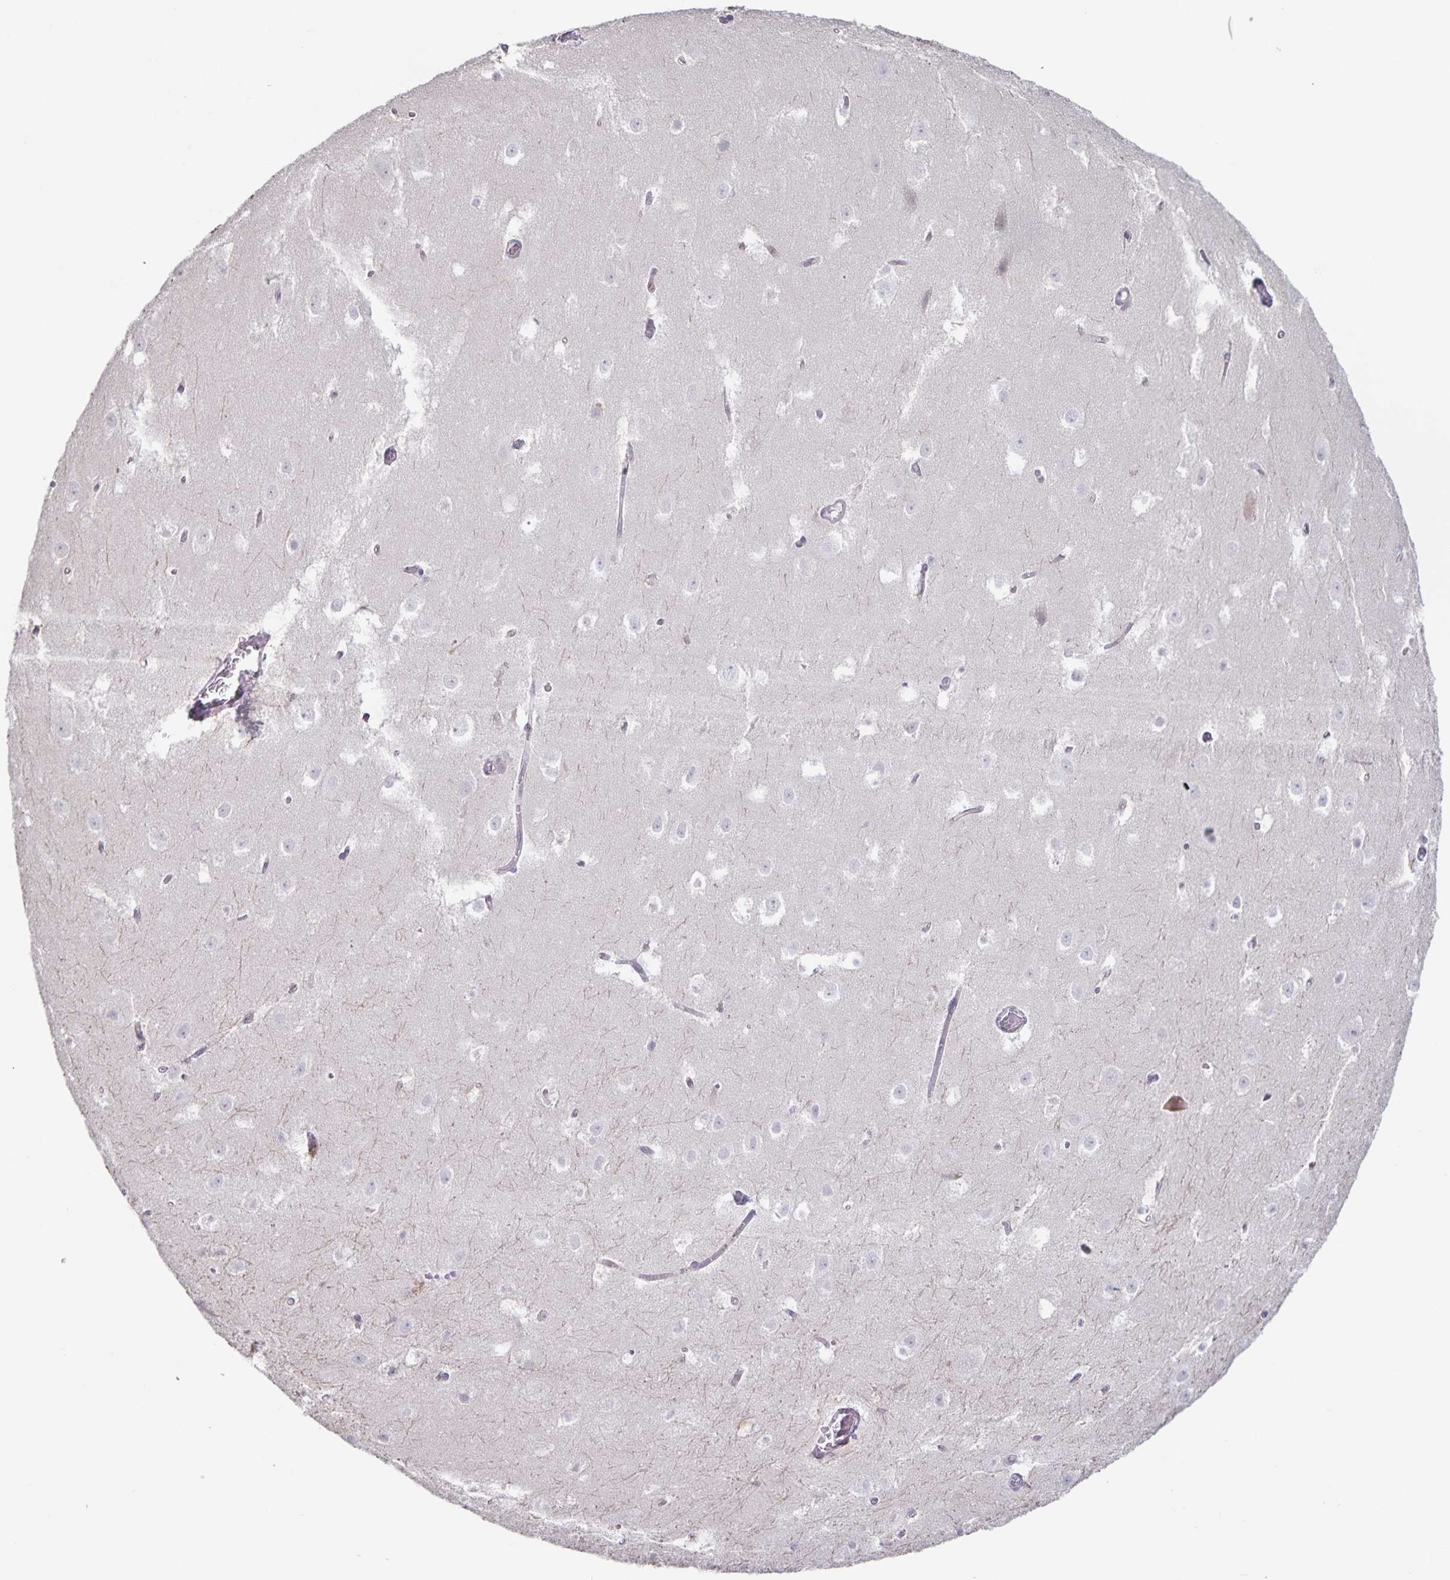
{"staining": {"intensity": "negative", "quantity": "none", "location": "none"}, "tissue": "hippocampus", "cell_type": "Glial cells", "image_type": "normal", "snomed": [{"axis": "morphology", "description": "Normal tissue, NOS"}, {"axis": "topography", "description": "Hippocampus"}], "caption": "Immunohistochemical staining of benign human hippocampus demonstrates no significant positivity in glial cells. Brightfield microscopy of IHC stained with DAB (3,3'-diaminobenzidine) (brown) and hematoxylin (blue), captured at high magnification.", "gene": "INSL5", "patient": {"sex": "female", "age": 52}}